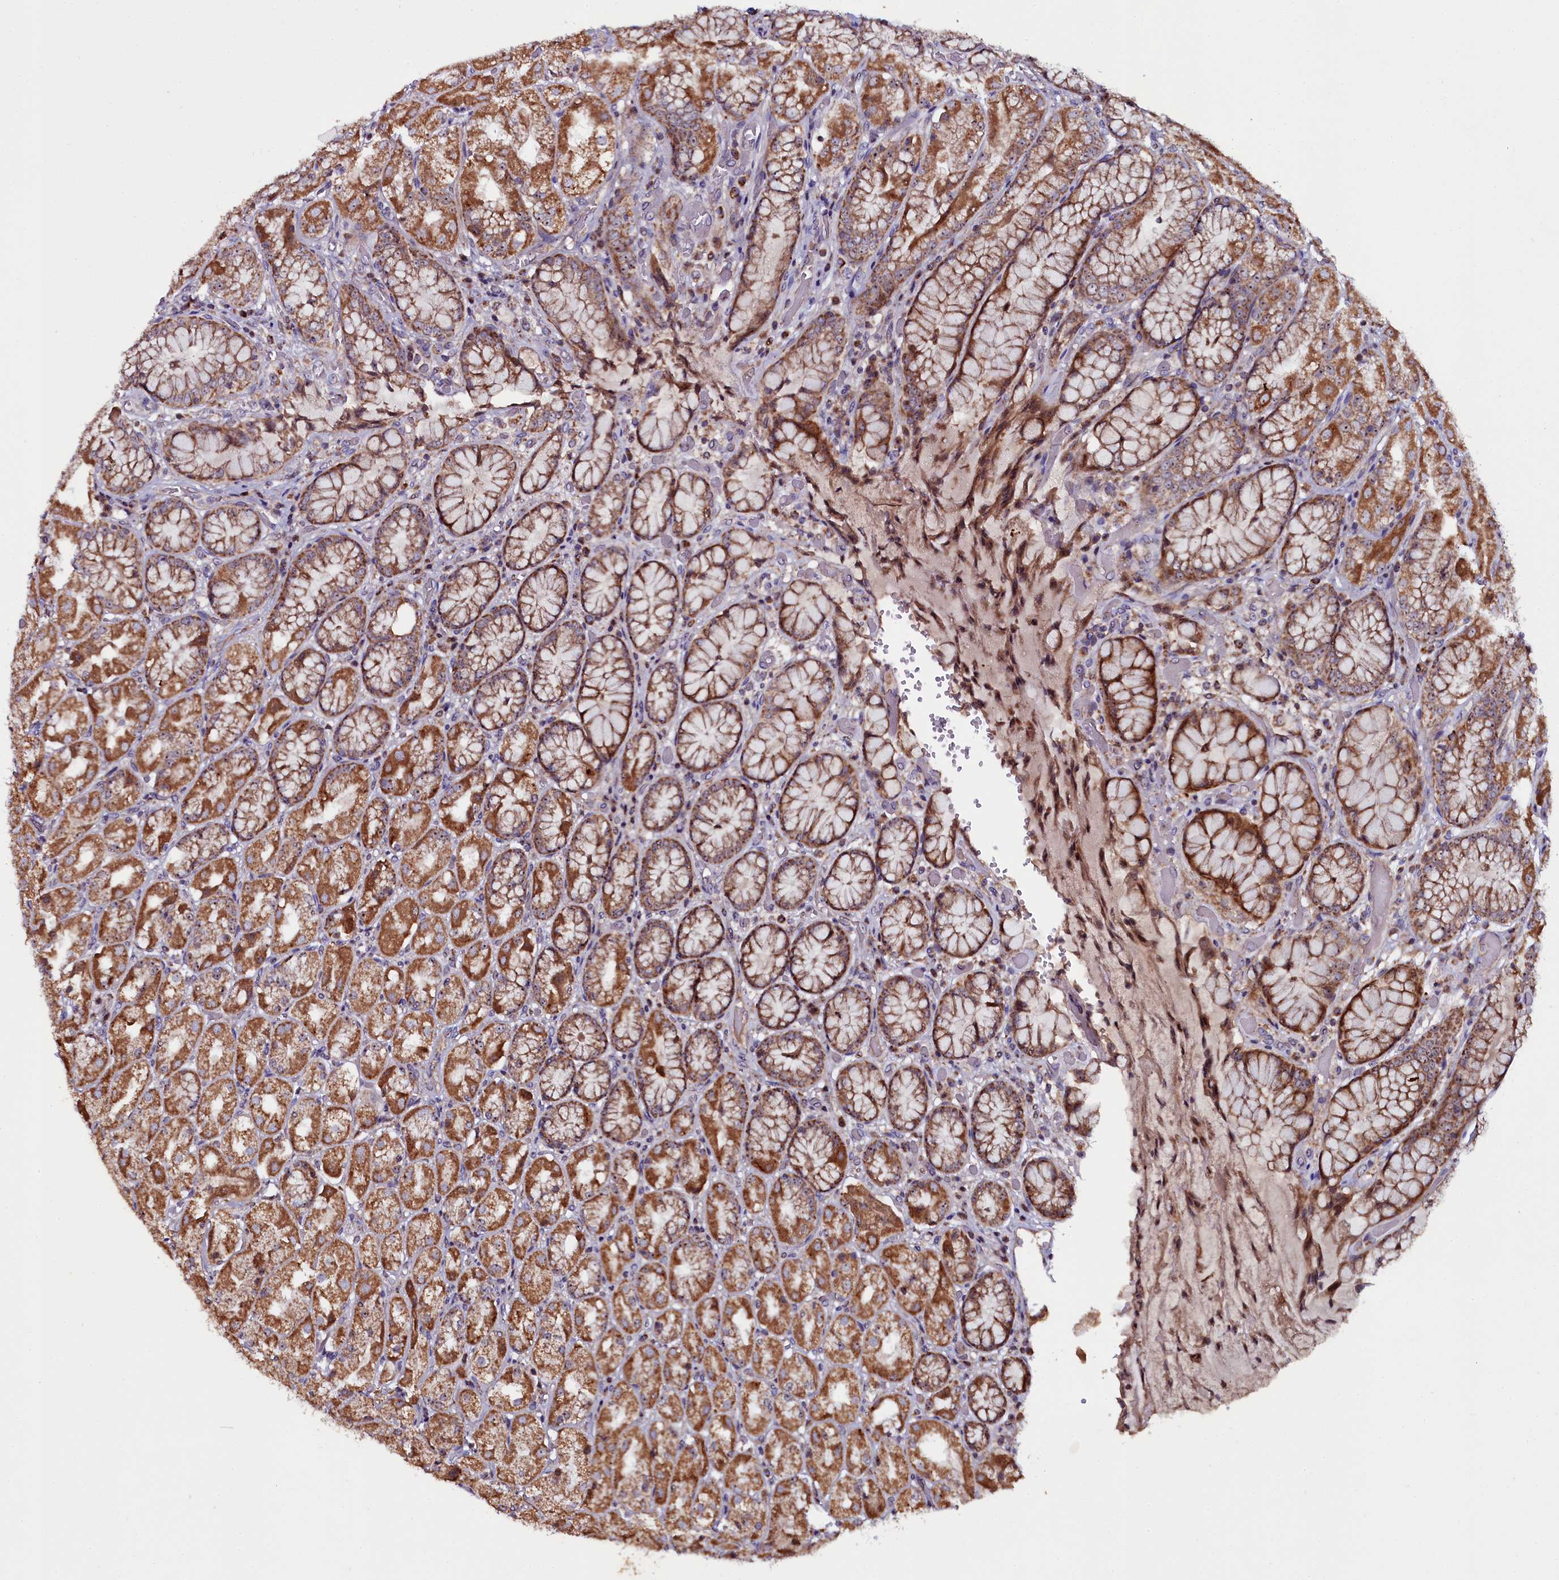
{"staining": {"intensity": "strong", "quantity": "25%-75%", "location": "cytoplasmic/membranous"}, "tissue": "stomach", "cell_type": "Glandular cells", "image_type": "normal", "snomed": [{"axis": "morphology", "description": "Normal tissue, NOS"}, {"axis": "topography", "description": "Stomach, upper"}], "caption": "Unremarkable stomach reveals strong cytoplasmic/membranous expression in approximately 25%-75% of glandular cells, visualized by immunohistochemistry. (DAB IHC with brightfield microscopy, high magnification).", "gene": "NAA80", "patient": {"sex": "male", "age": 72}}